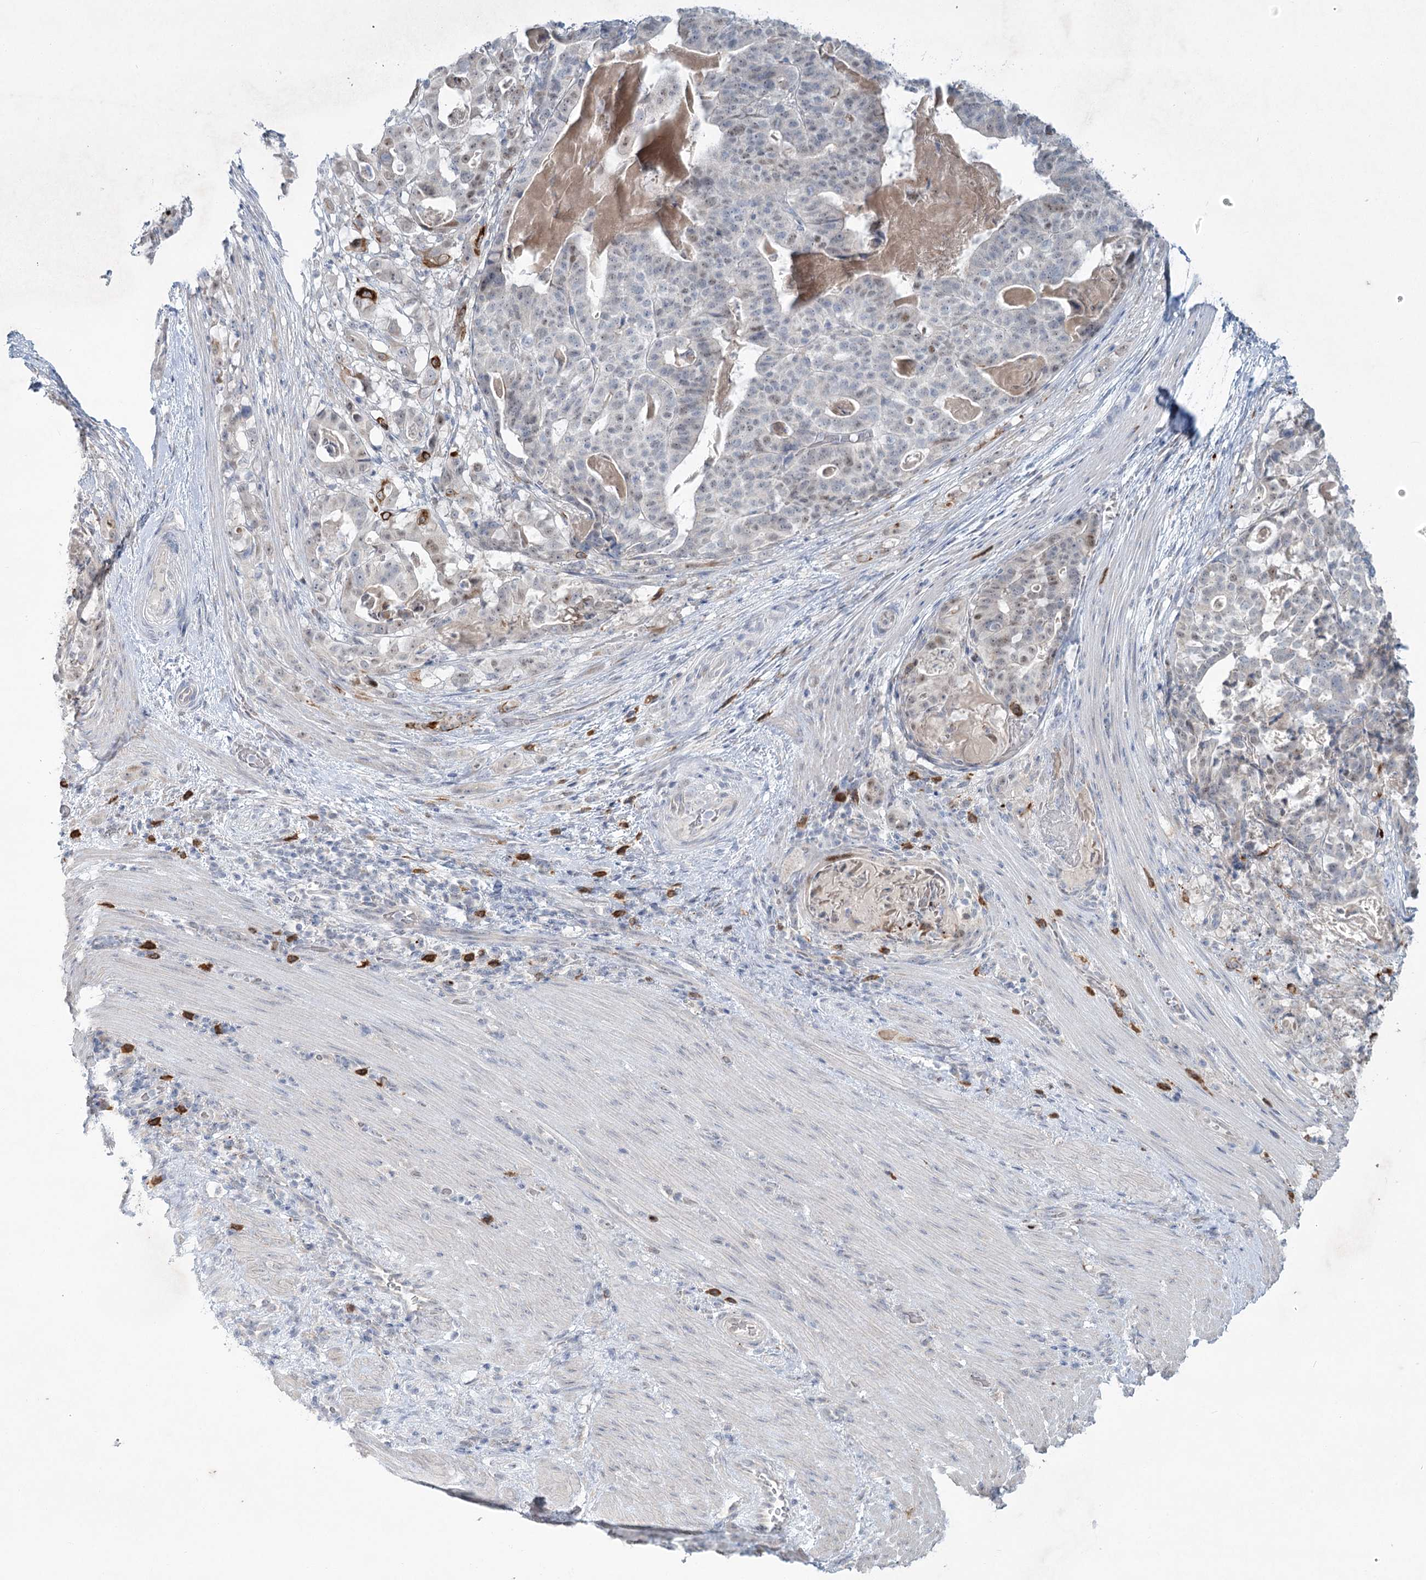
{"staining": {"intensity": "weak", "quantity": "<25%", "location": "nuclear"}, "tissue": "stomach cancer", "cell_type": "Tumor cells", "image_type": "cancer", "snomed": [{"axis": "morphology", "description": "Adenocarcinoma, NOS"}, {"axis": "topography", "description": "Stomach"}], "caption": "Stomach adenocarcinoma stained for a protein using IHC exhibits no staining tumor cells.", "gene": "ABITRAM", "patient": {"sex": "male", "age": 48}}